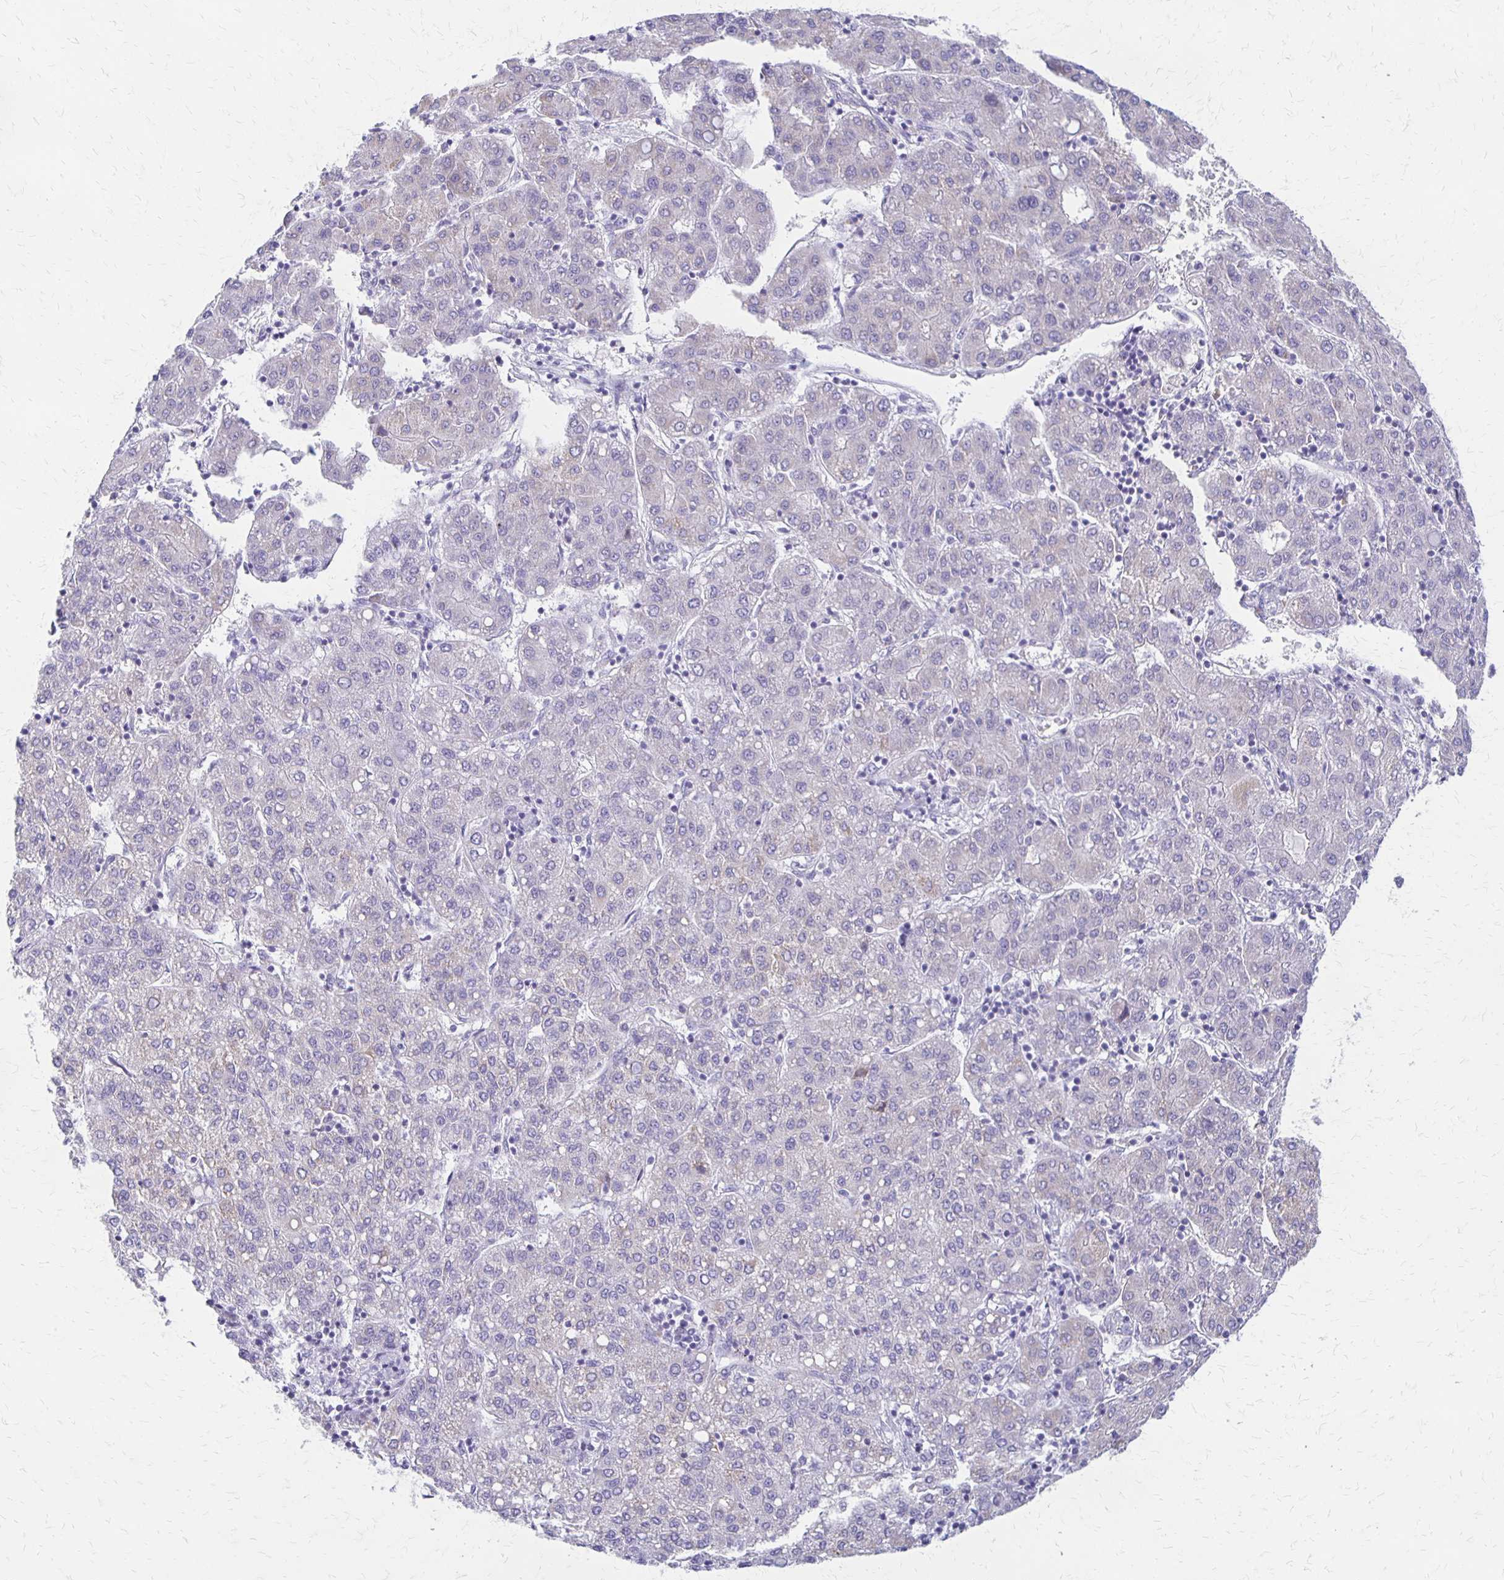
{"staining": {"intensity": "negative", "quantity": "none", "location": "none"}, "tissue": "liver cancer", "cell_type": "Tumor cells", "image_type": "cancer", "snomed": [{"axis": "morphology", "description": "Carcinoma, Hepatocellular, NOS"}, {"axis": "topography", "description": "Liver"}], "caption": "Image shows no significant protein staining in tumor cells of liver cancer.", "gene": "RHOC", "patient": {"sex": "male", "age": 65}}